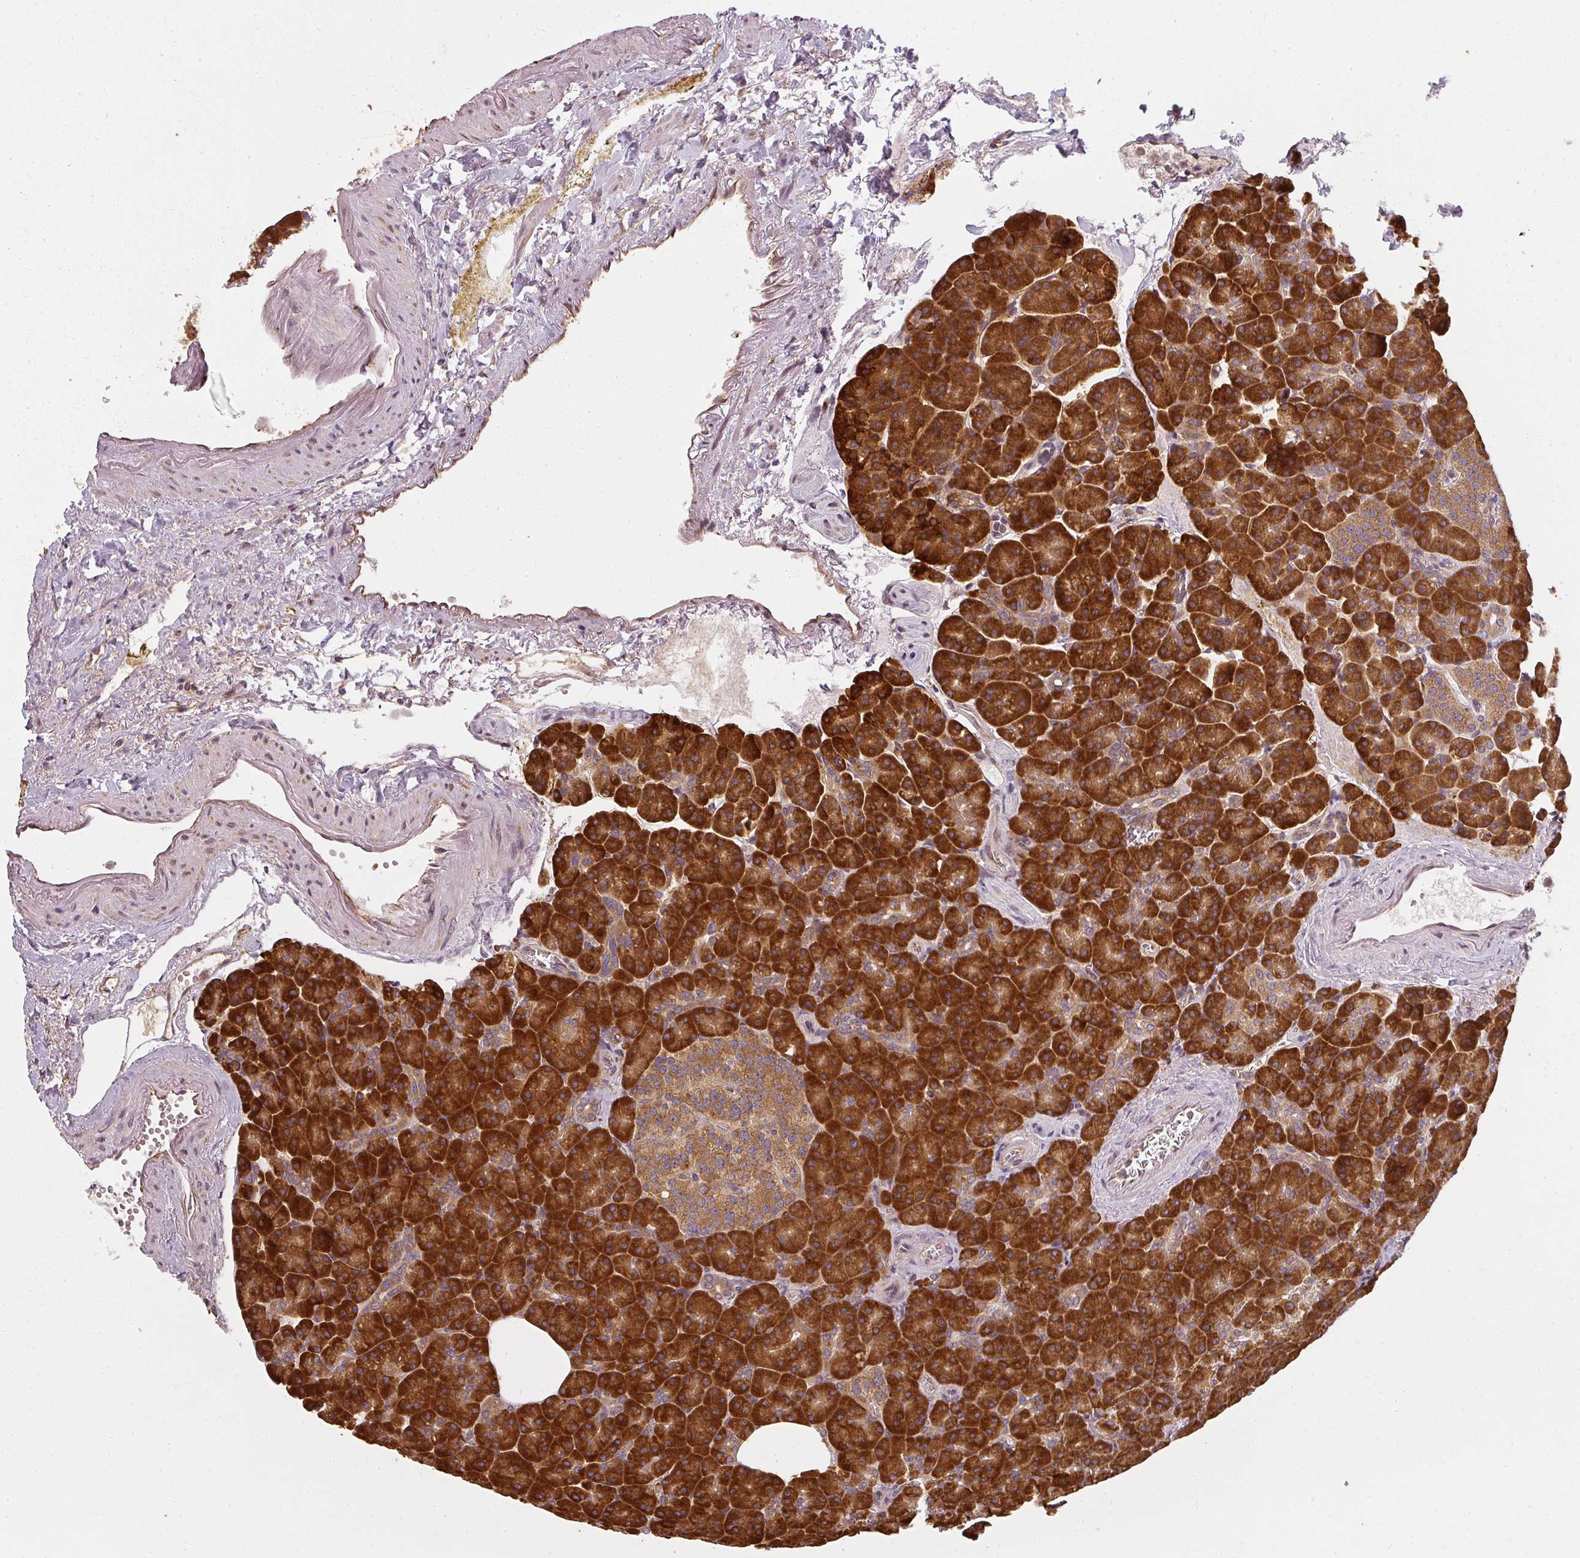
{"staining": {"intensity": "strong", "quantity": ">75%", "location": "cytoplasmic/membranous"}, "tissue": "pancreas", "cell_type": "Exocrine glandular cells", "image_type": "normal", "snomed": [{"axis": "morphology", "description": "Normal tissue, NOS"}, {"axis": "topography", "description": "Pancreas"}], "caption": "The immunohistochemical stain shows strong cytoplasmic/membranous positivity in exocrine glandular cells of benign pancreas. (DAB IHC with brightfield microscopy, high magnification).", "gene": "RPL24", "patient": {"sex": "female", "age": 74}}